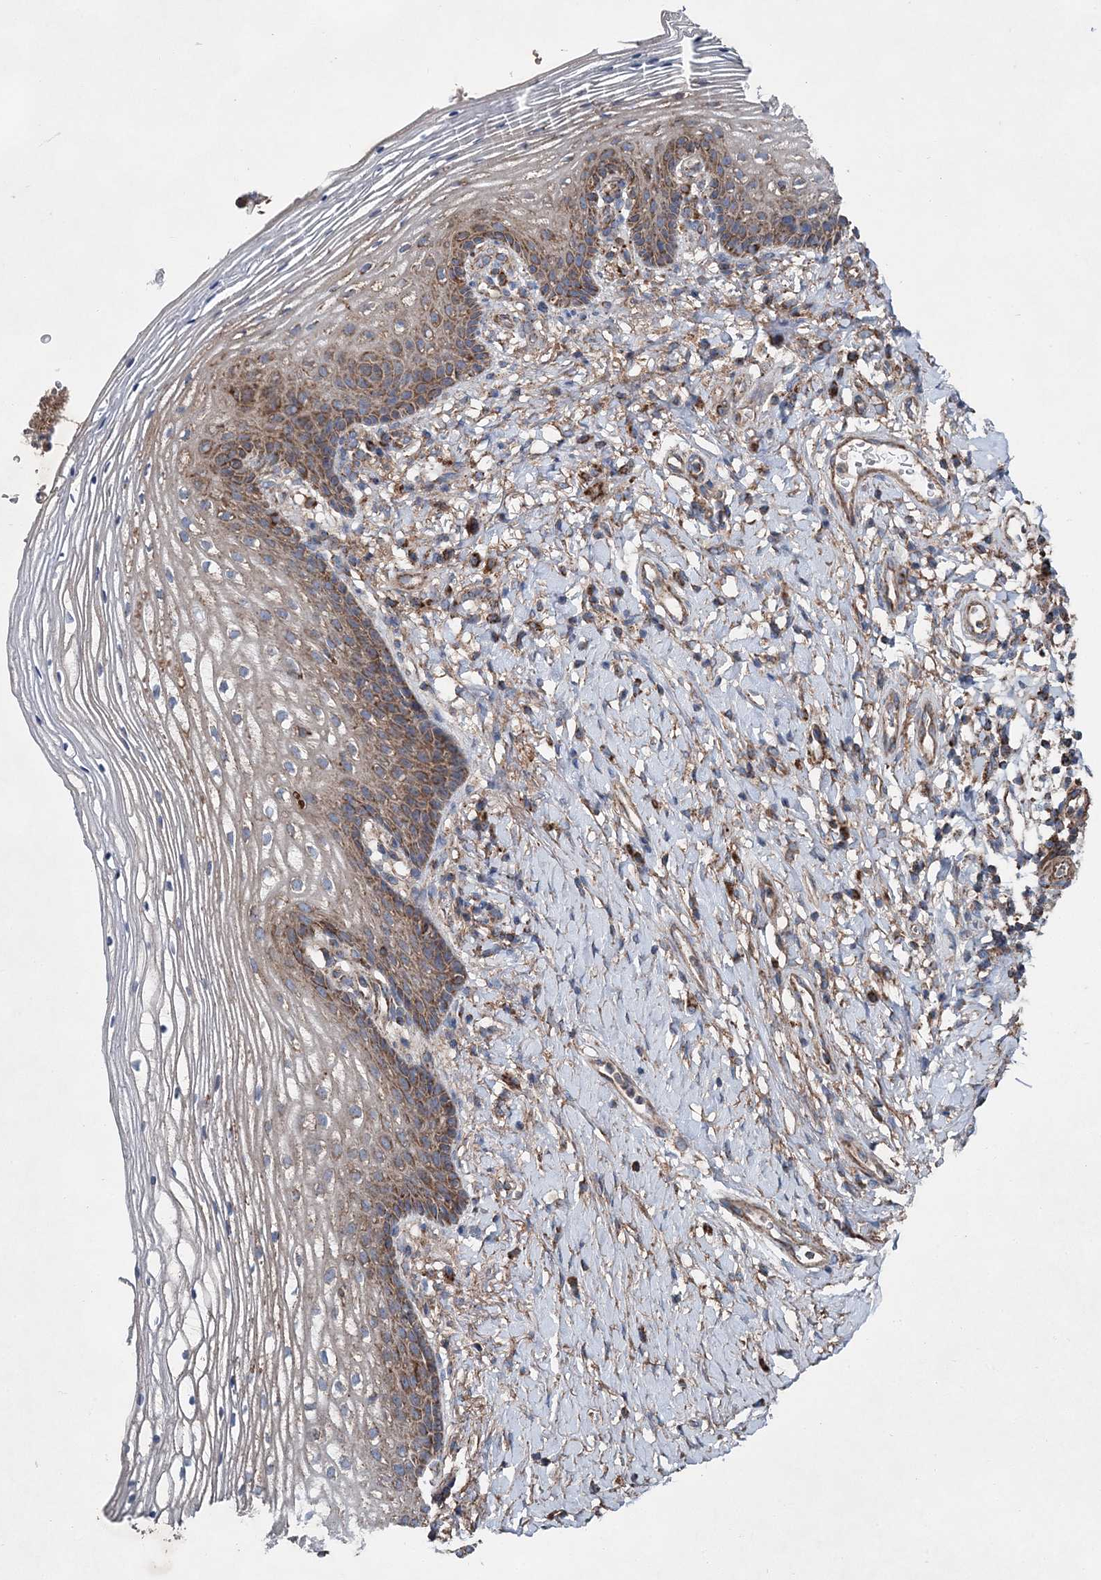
{"staining": {"intensity": "moderate", "quantity": "25%-75%", "location": "cytoplasmic/membranous"}, "tissue": "vagina", "cell_type": "Squamous epithelial cells", "image_type": "normal", "snomed": [{"axis": "morphology", "description": "Normal tissue, NOS"}, {"axis": "topography", "description": "Vagina"}], "caption": "Human vagina stained with a brown dye exhibits moderate cytoplasmic/membranous positive expression in approximately 25%-75% of squamous epithelial cells.", "gene": "SPAG16", "patient": {"sex": "female", "age": 60}}